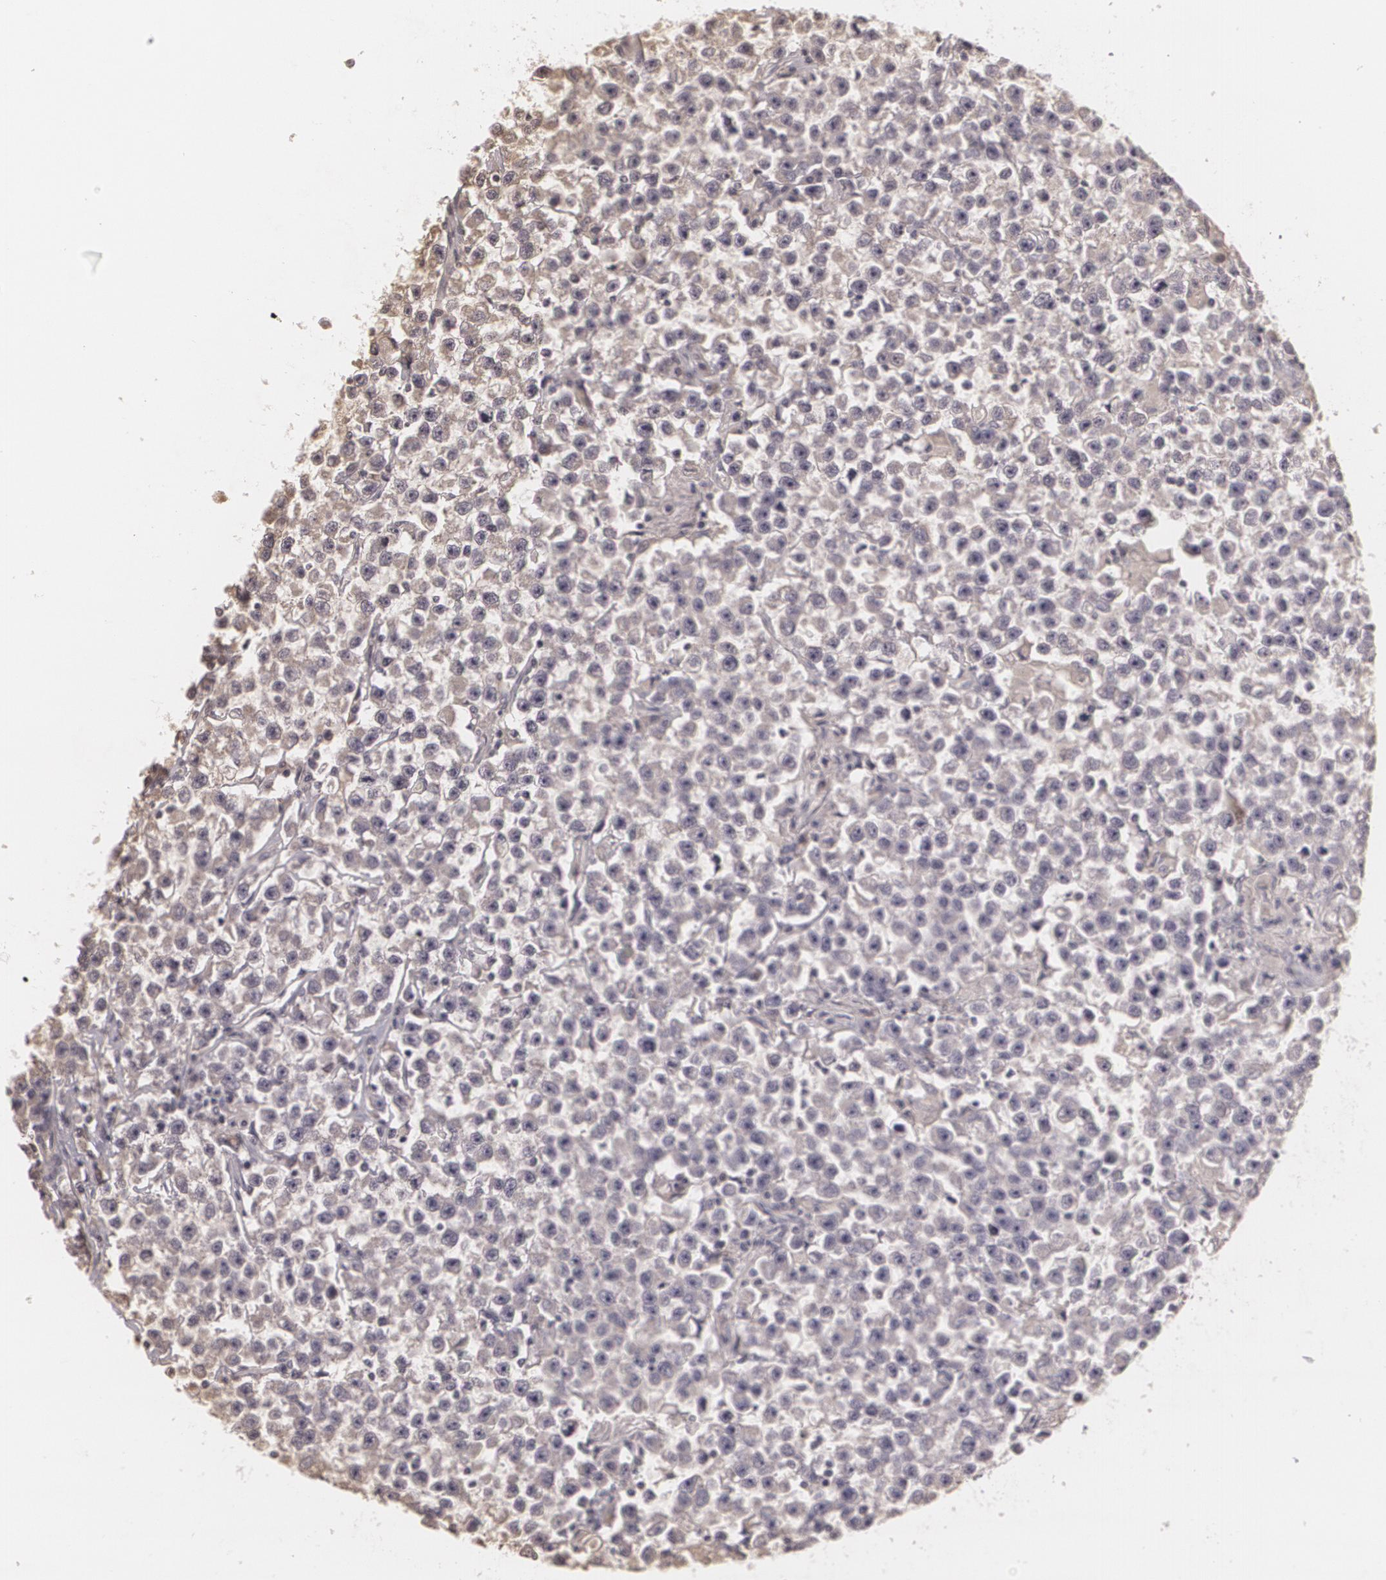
{"staining": {"intensity": "negative", "quantity": "none", "location": "none"}, "tissue": "testis cancer", "cell_type": "Tumor cells", "image_type": "cancer", "snomed": [{"axis": "morphology", "description": "Seminoma, NOS"}, {"axis": "topography", "description": "Testis"}], "caption": "Testis cancer (seminoma) was stained to show a protein in brown. There is no significant expression in tumor cells. Brightfield microscopy of immunohistochemistry (IHC) stained with DAB (brown) and hematoxylin (blue), captured at high magnification.", "gene": "MUC1", "patient": {"sex": "male", "age": 33}}